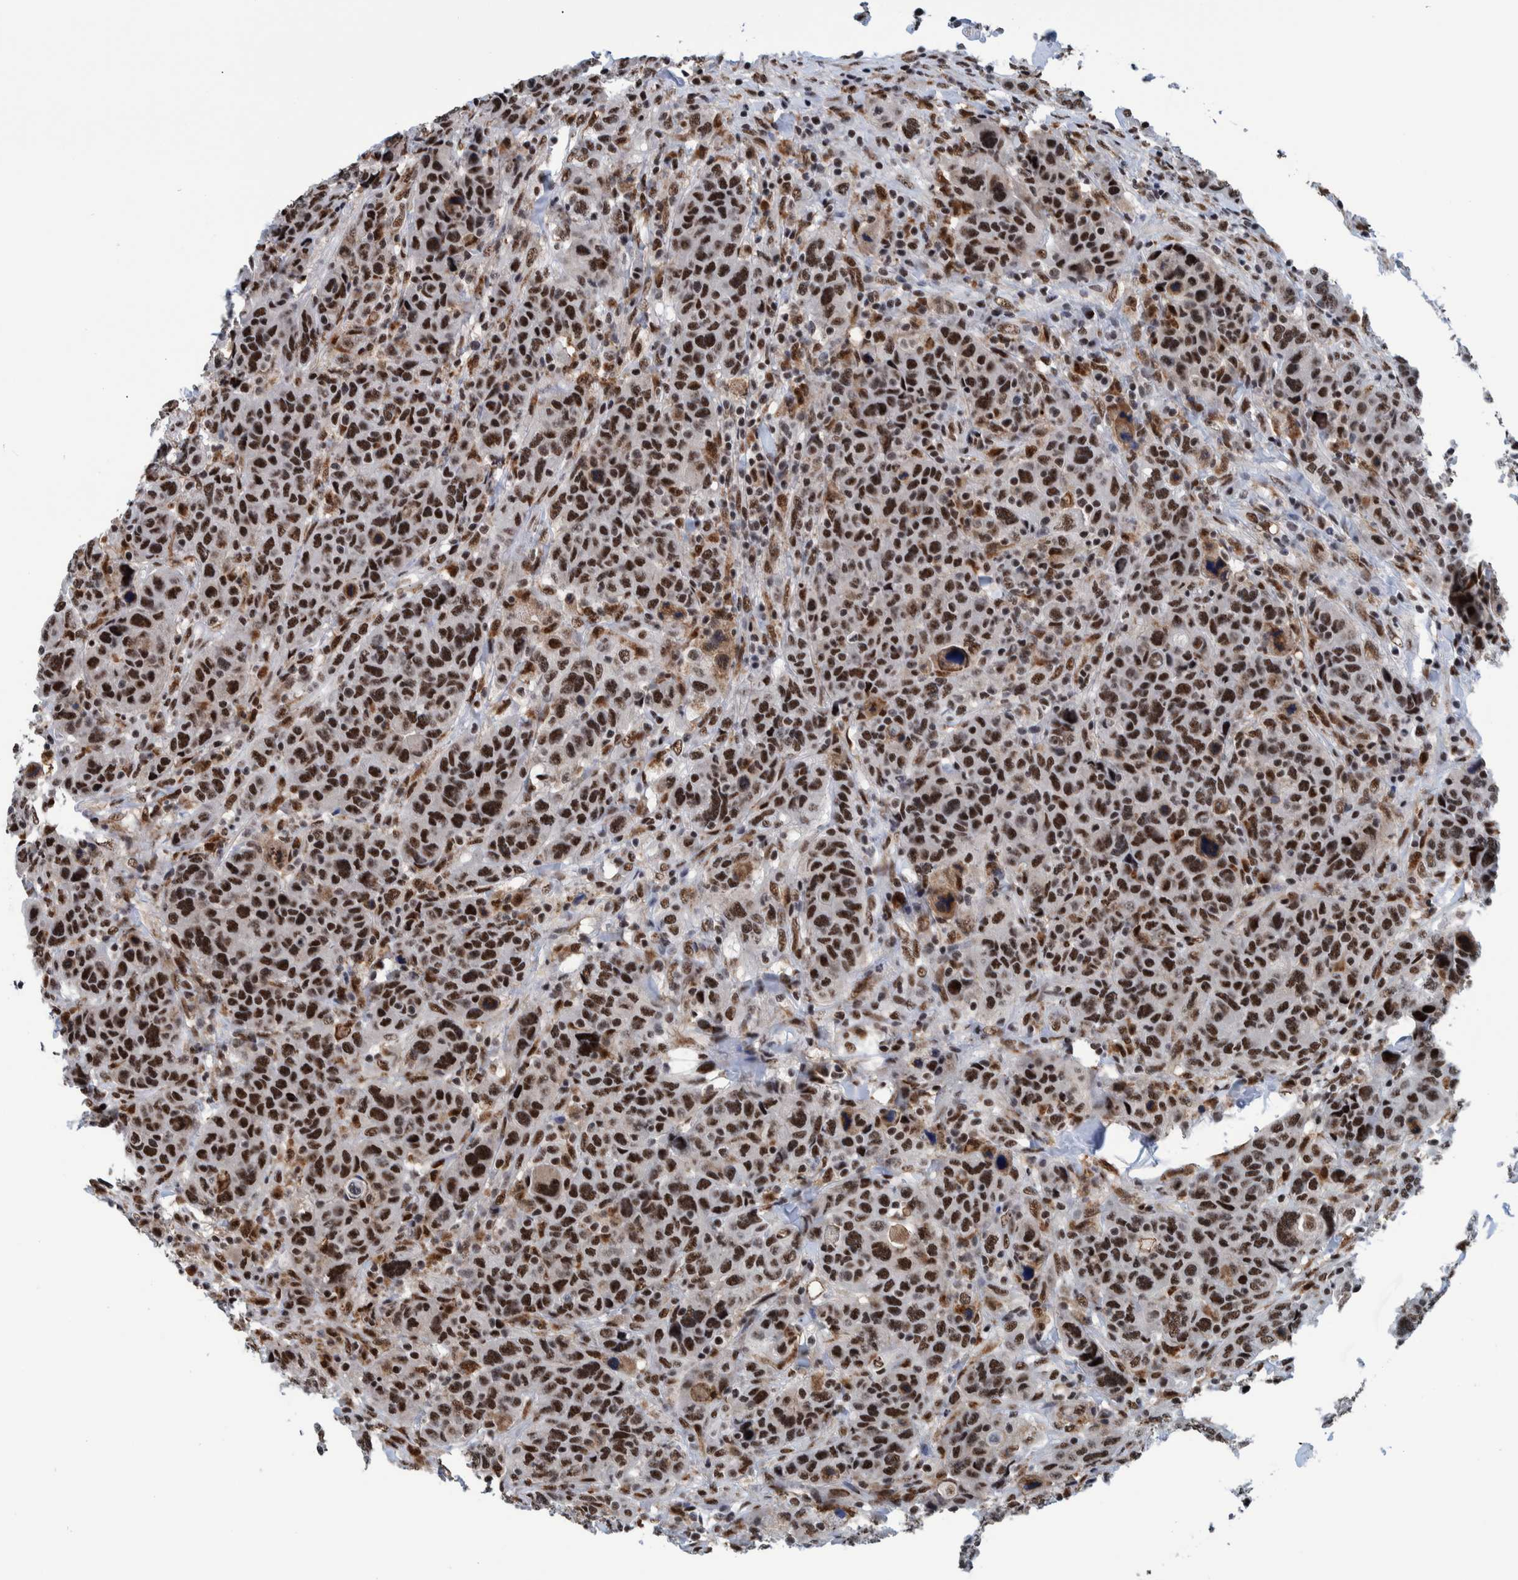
{"staining": {"intensity": "strong", "quantity": ">75%", "location": "nuclear"}, "tissue": "breast cancer", "cell_type": "Tumor cells", "image_type": "cancer", "snomed": [{"axis": "morphology", "description": "Duct carcinoma"}, {"axis": "topography", "description": "Breast"}], "caption": "Protein staining of breast cancer (invasive ductal carcinoma) tissue demonstrates strong nuclear staining in approximately >75% of tumor cells. Ihc stains the protein in brown and the nuclei are stained blue.", "gene": "EFTUD2", "patient": {"sex": "female", "age": 37}}